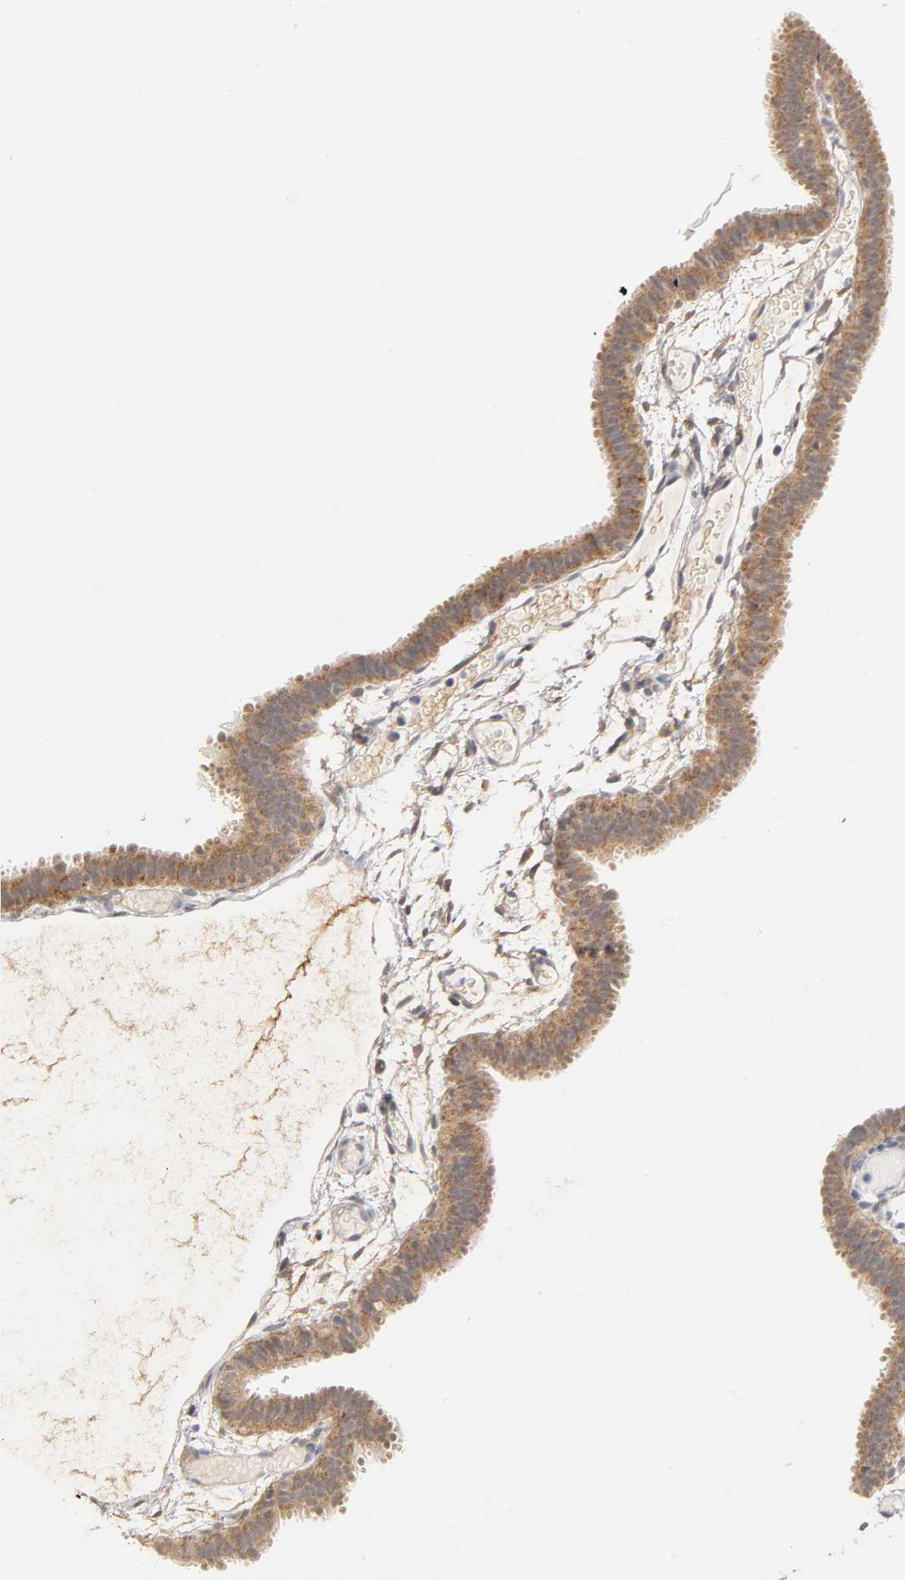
{"staining": {"intensity": "moderate", "quantity": ">75%", "location": "cytoplasmic/membranous"}, "tissue": "fallopian tube", "cell_type": "Glandular cells", "image_type": "normal", "snomed": [{"axis": "morphology", "description": "Normal tissue, NOS"}, {"axis": "topography", "description": "Fallopian tube"}], "caption": "Immunohistochemistry (IHC) (DAB) staining of benign fallopian tube displays moderate cytoplasmic/membranous protein staining in about >75% of glandular cells. (brown staining indicates protein expression, while blue staining denotes nuclei).", "gene": "GSTZ1", "patient": {"sex": "female", "age": 29}}